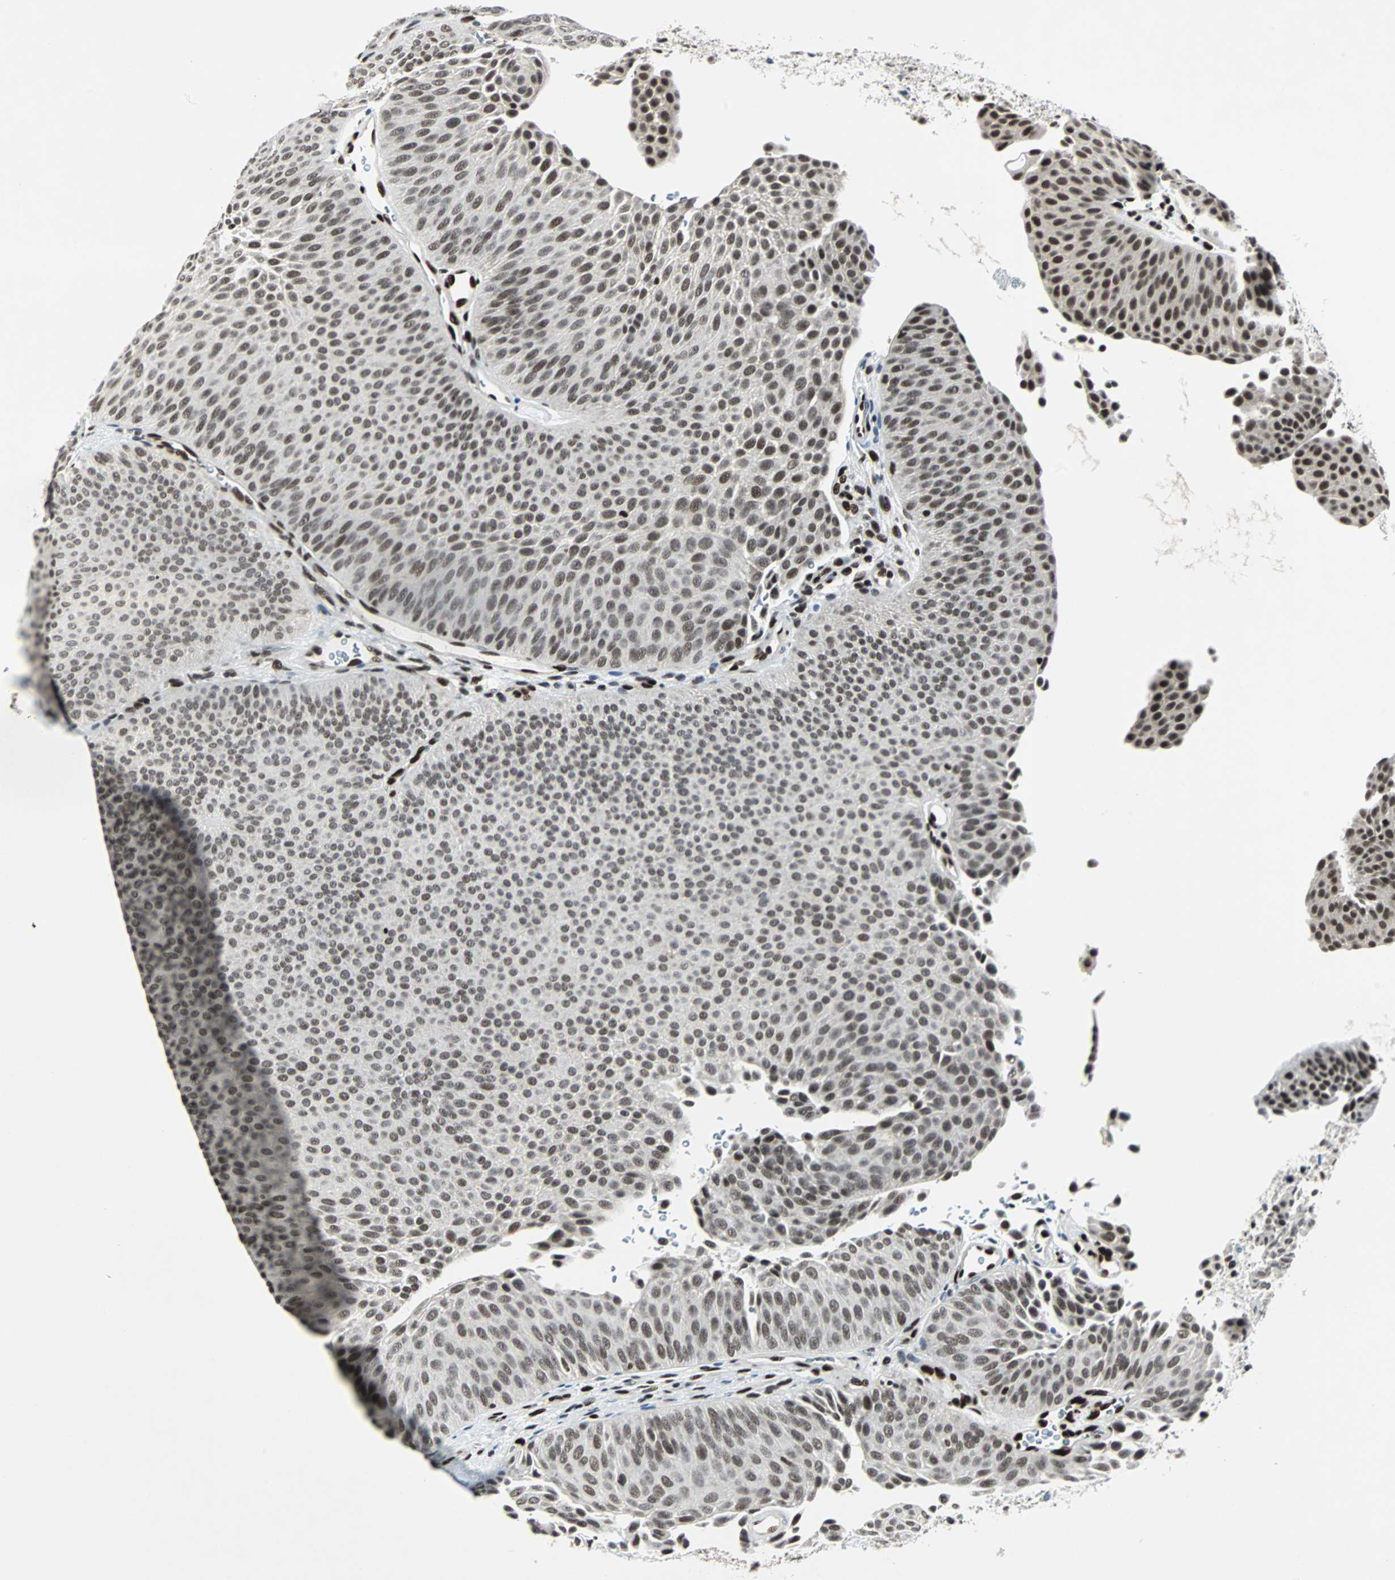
{"staining": {"intensity": "moderate", "quantity": ">75%", "location": "nuclear"}, "tissue": "urothelial cancer", "cell_type": "Tumor cells", "image_type": "cancer", "snomed": [{"axis": "morphology", "description": "Urothelial carcinoma, Low grade"}, {"axis": "topography", "description": "Urinary bladder"}], "caption": "Human urothelial cancer stained with a protein marker shows moderate staining in tumor cells.", "gene": "MEF2D", "patient": {"sex": "female", "age": 60}}